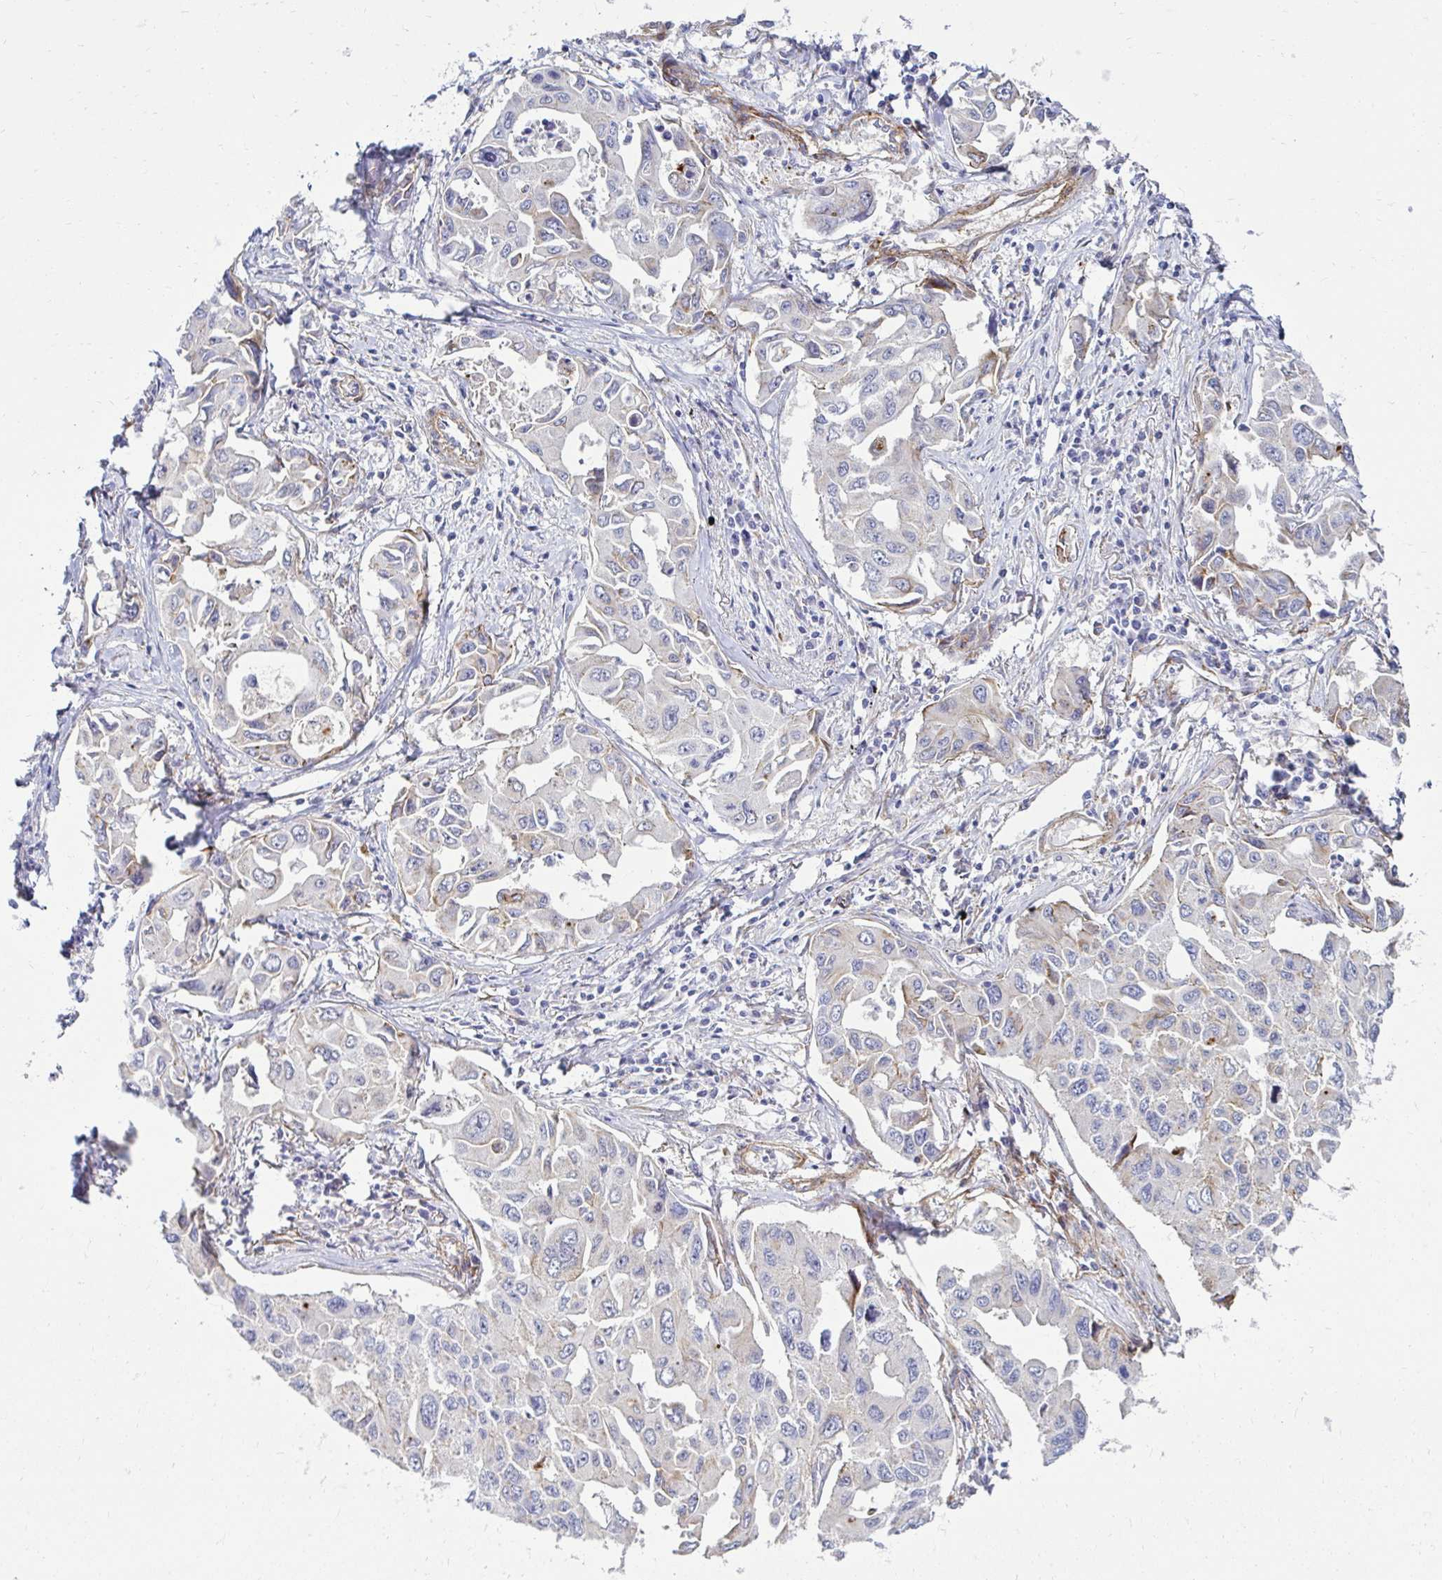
{"staining": {"intensity": "weak", "quantity": "<25%", "location": "cytoplasmic/membranous"}, "tissue": "lung cancer", "cell_type": "Tumor cells", "image_type": "cancer", "snomed": [{"axis": "morphology", "description": "Adenocarcinoma, NOS"}, {"axis": "topography", "description": "Lung"}], "caption": "Immunohistochemistry of human lung adenocarcinoma displays no positivity in tumor cells.", "gene": "ANKRD62", "patient": {"sex": "male", "age": 64}}